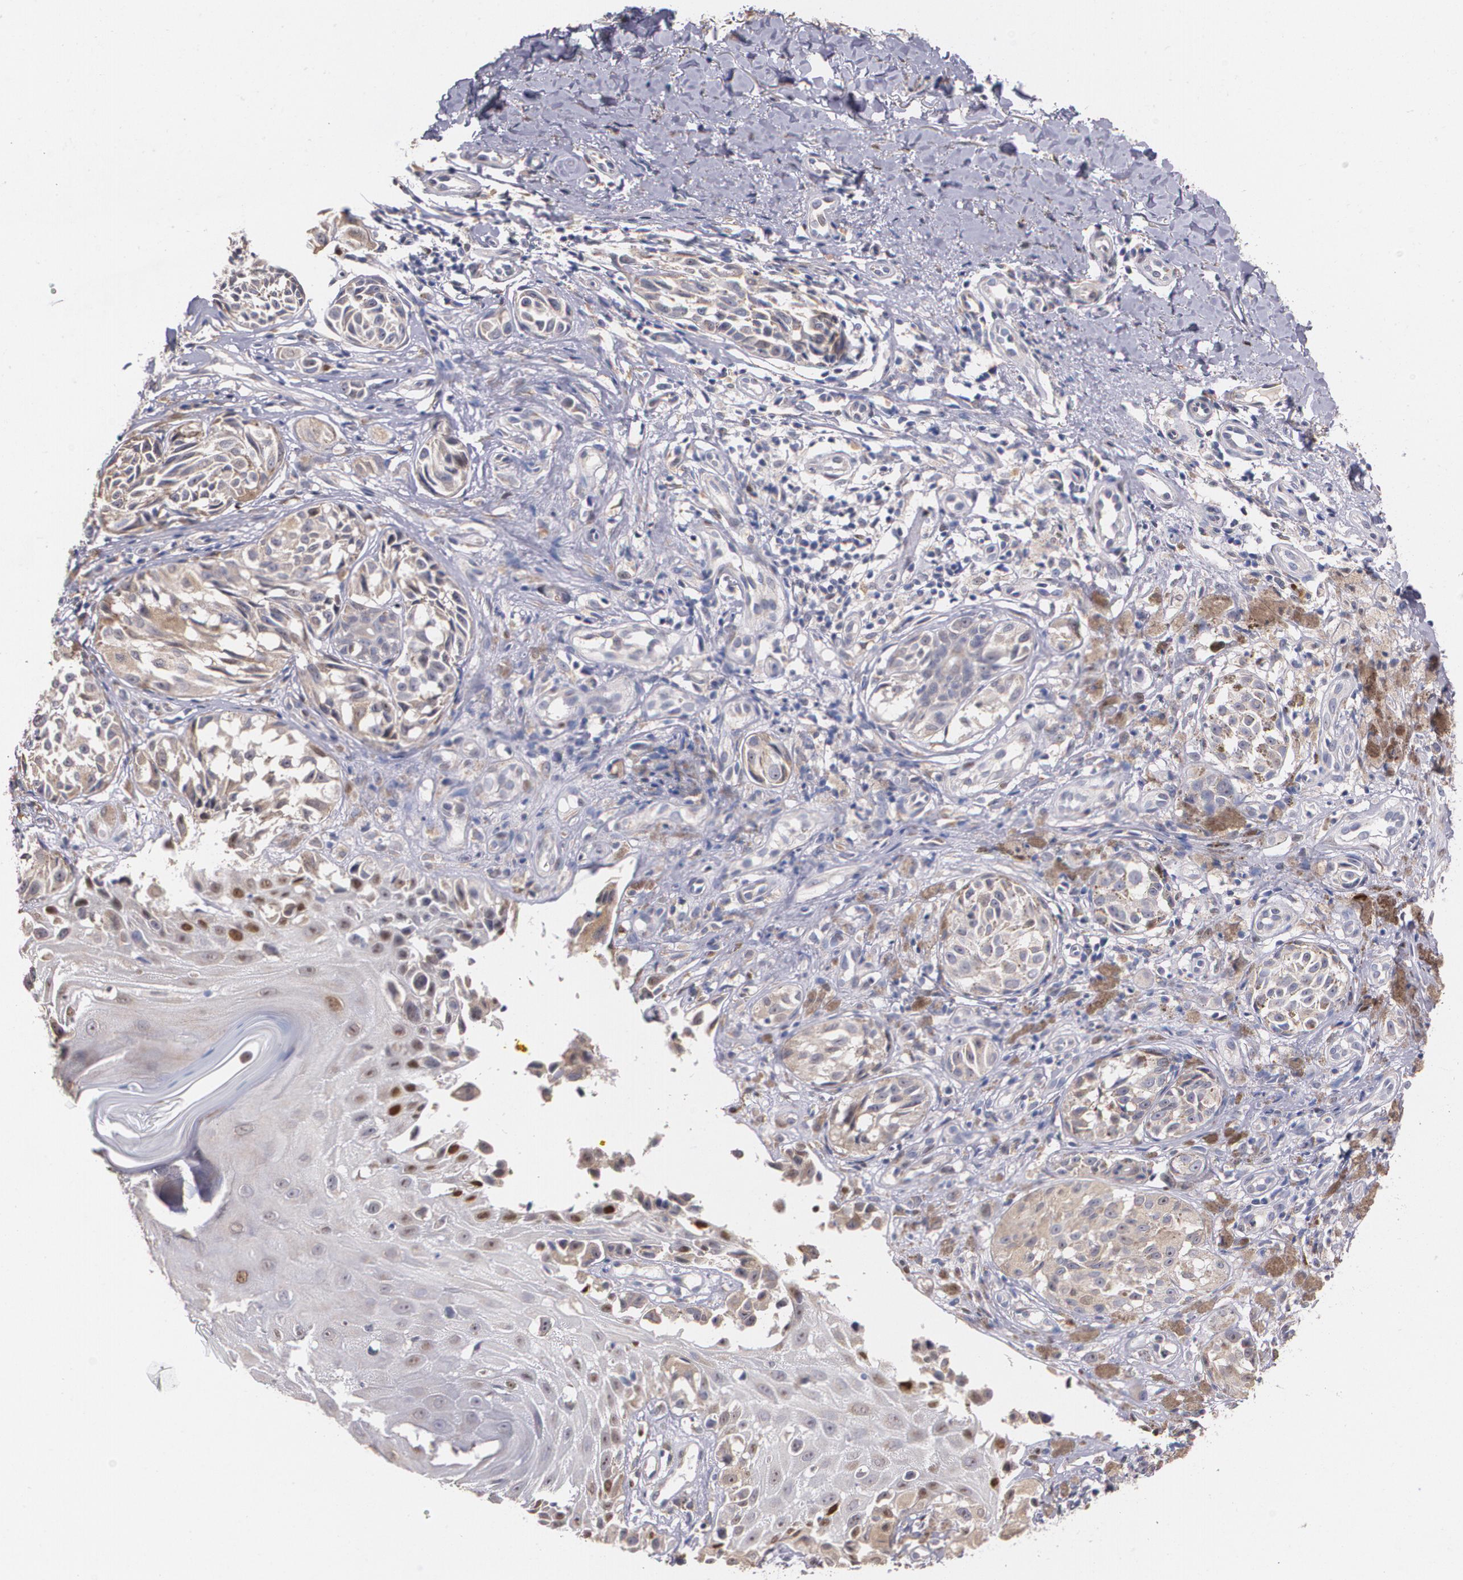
{"staining": {"intensity": "moderate", "quantity": "25%-75%", "location": "cytoplasmic/membranous"}, "tissue": "melanoma", "cell_type": "Tumor cells", "image_type": "cancer", "snomed": [{"axis": "morphology", "description": "Malignant melanoma, NOS"}, {"axis": "topography", "description": "Skin"}], "caption": "Malignant melanoma was stained to show a protein in brown. There is medium levels of moderate cytoplasmic/membranous positivity in approximately 25%-75% of tumor cells.", "gene": "ATF3", "patient": {"sex": "male", "age": 67}}